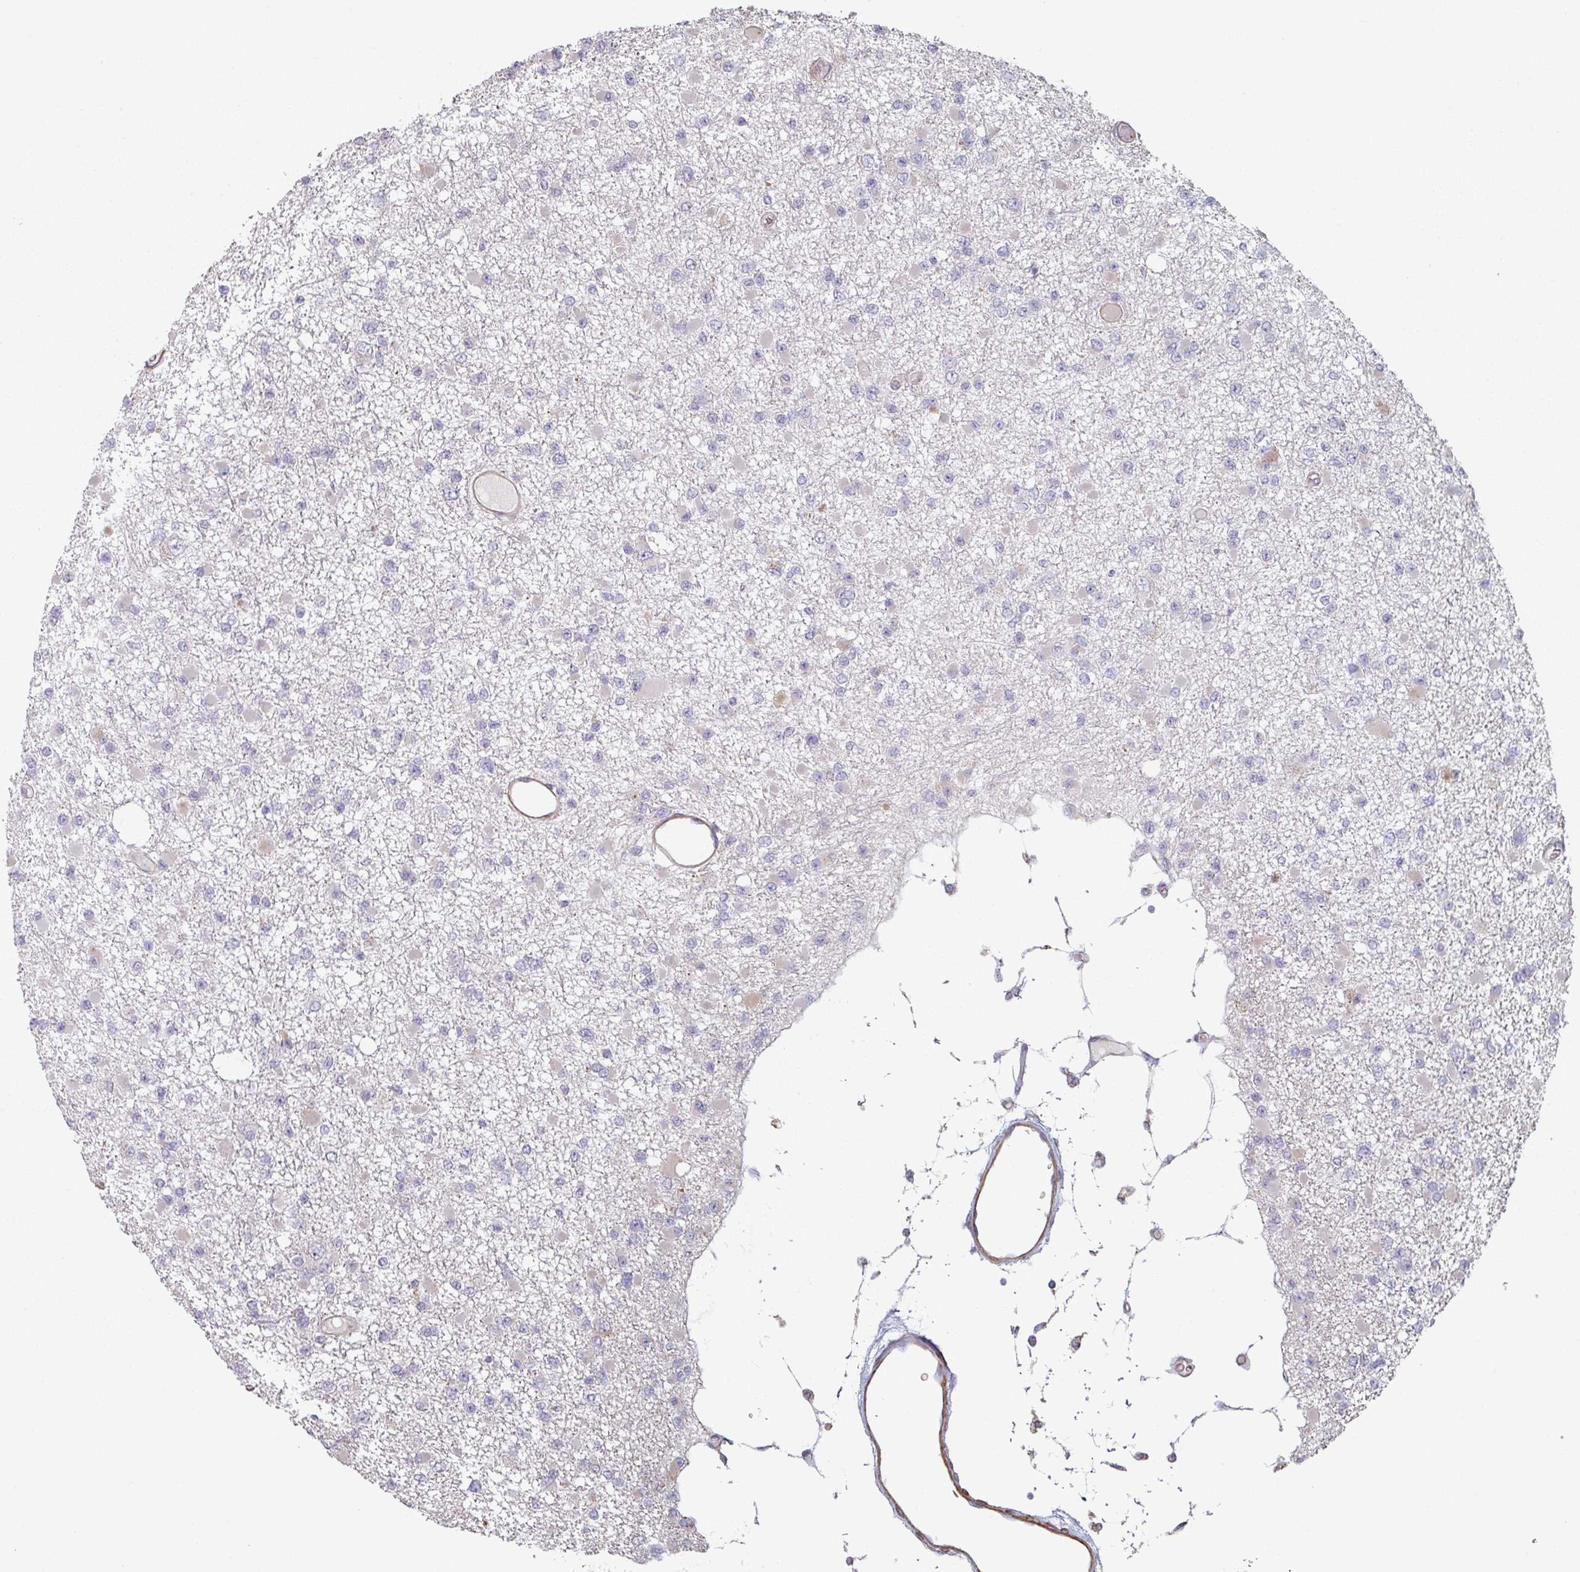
{"staining": {"intensity": "negative", "quantity": "none", "location": "none"}, "tissue": "glioma", "cell_type": "Tumor cells", "image_type": "cancer", "snomed": [{"axis": "morphology", "description": "Glioma, malignant, Low grade"}, {"axis": "topography", "description": "Brain"}], "caption": "Immunohistochemistry (IHC) of glioma displays no expression in tumor cells. Nuclei are stained in blue.", "gene": "GSTA4", "patient": {"sex": "female", "age": 22}}